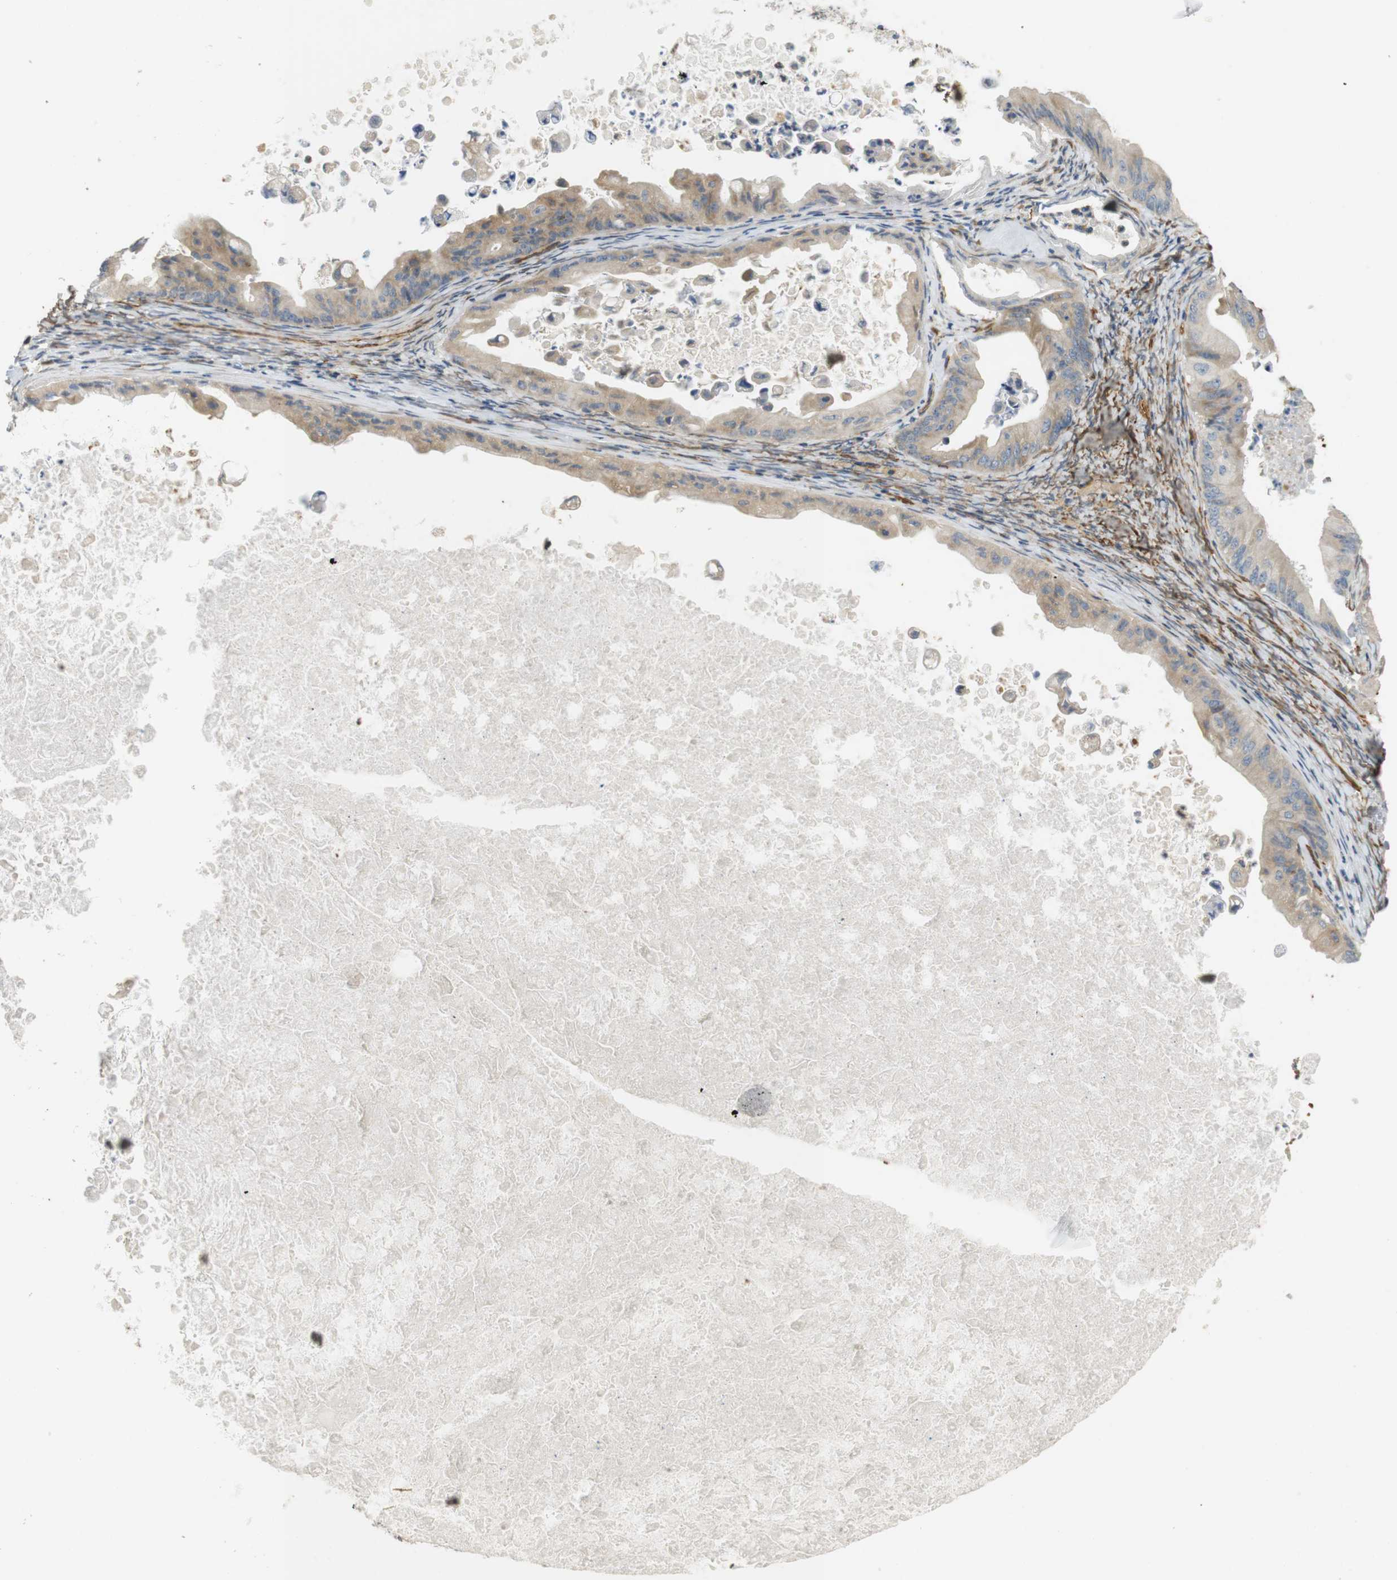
{"staining": {"intensity": "weak", "quantity": ">75%", "location": "cytoplasmic/membranous"}, "tissue": "ovarian cancer", "cell_type": "Tumor cells", "image_type": "cancer", "snomed": [{"axis": "morphology", "description": "Cystadenocarcinoma, mucinous, NOS"}, {"axis": "topography", "description": "Ovary"}], "caption": "Immunohistochemistry (IHC) micrograph of human ovarian cancer (mucinous cystadenocarcinoma) stained for a protein (brown), which demonstrates low levels of weak cytoplasmic/membranous expression in approximately >75% of tumor cells.", "gene": "CYTH3", "patient": {"sex": "female", "age": 37}}